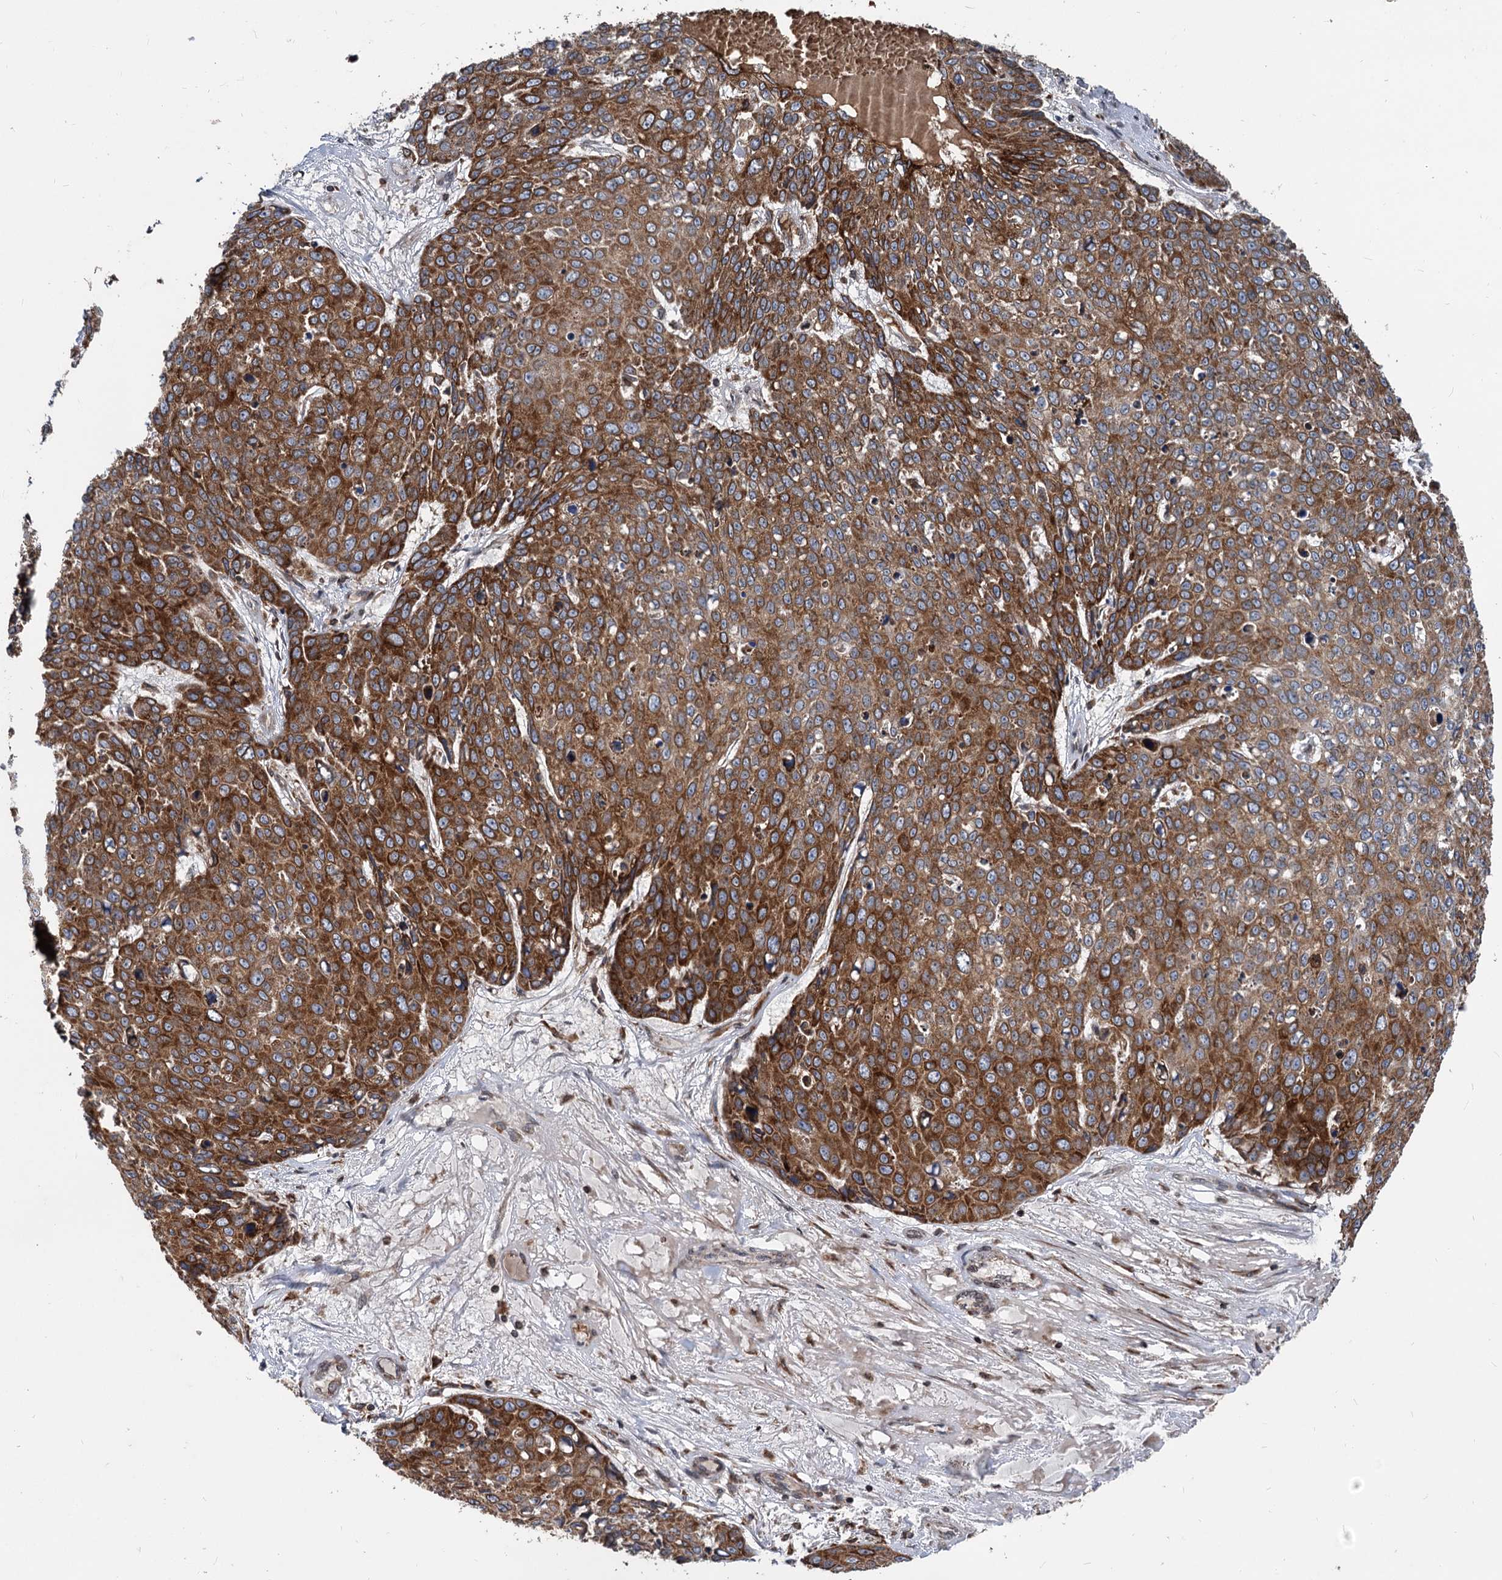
{"staining": {"intensity": "strong", "quantity": ">75%", "location": "cytoplasmic/membranous"}, "tissue": "skin cancer", "cell_type": "Tumor cells", "image_type": "cancer", "snomed": [{"axis": "morphology", "description": "Squamous cell carcinoma, NOS"}, {"axis": "topography", "description": "Skin"}], "caption": "High-magnification brightfield microscopy of skin cancer (squamous cell carcinoma) stained with DAB (brown) and counterstained with hematoxylin (blue). tumor cells exhibit strong cytoplasmic/membranous positivity is present in about>75% of cells. Ihc stains the protein in brown and the nuclei are stained blue.", "gene": "STIM1", "patient": {"sex": "male", "age": 71}}